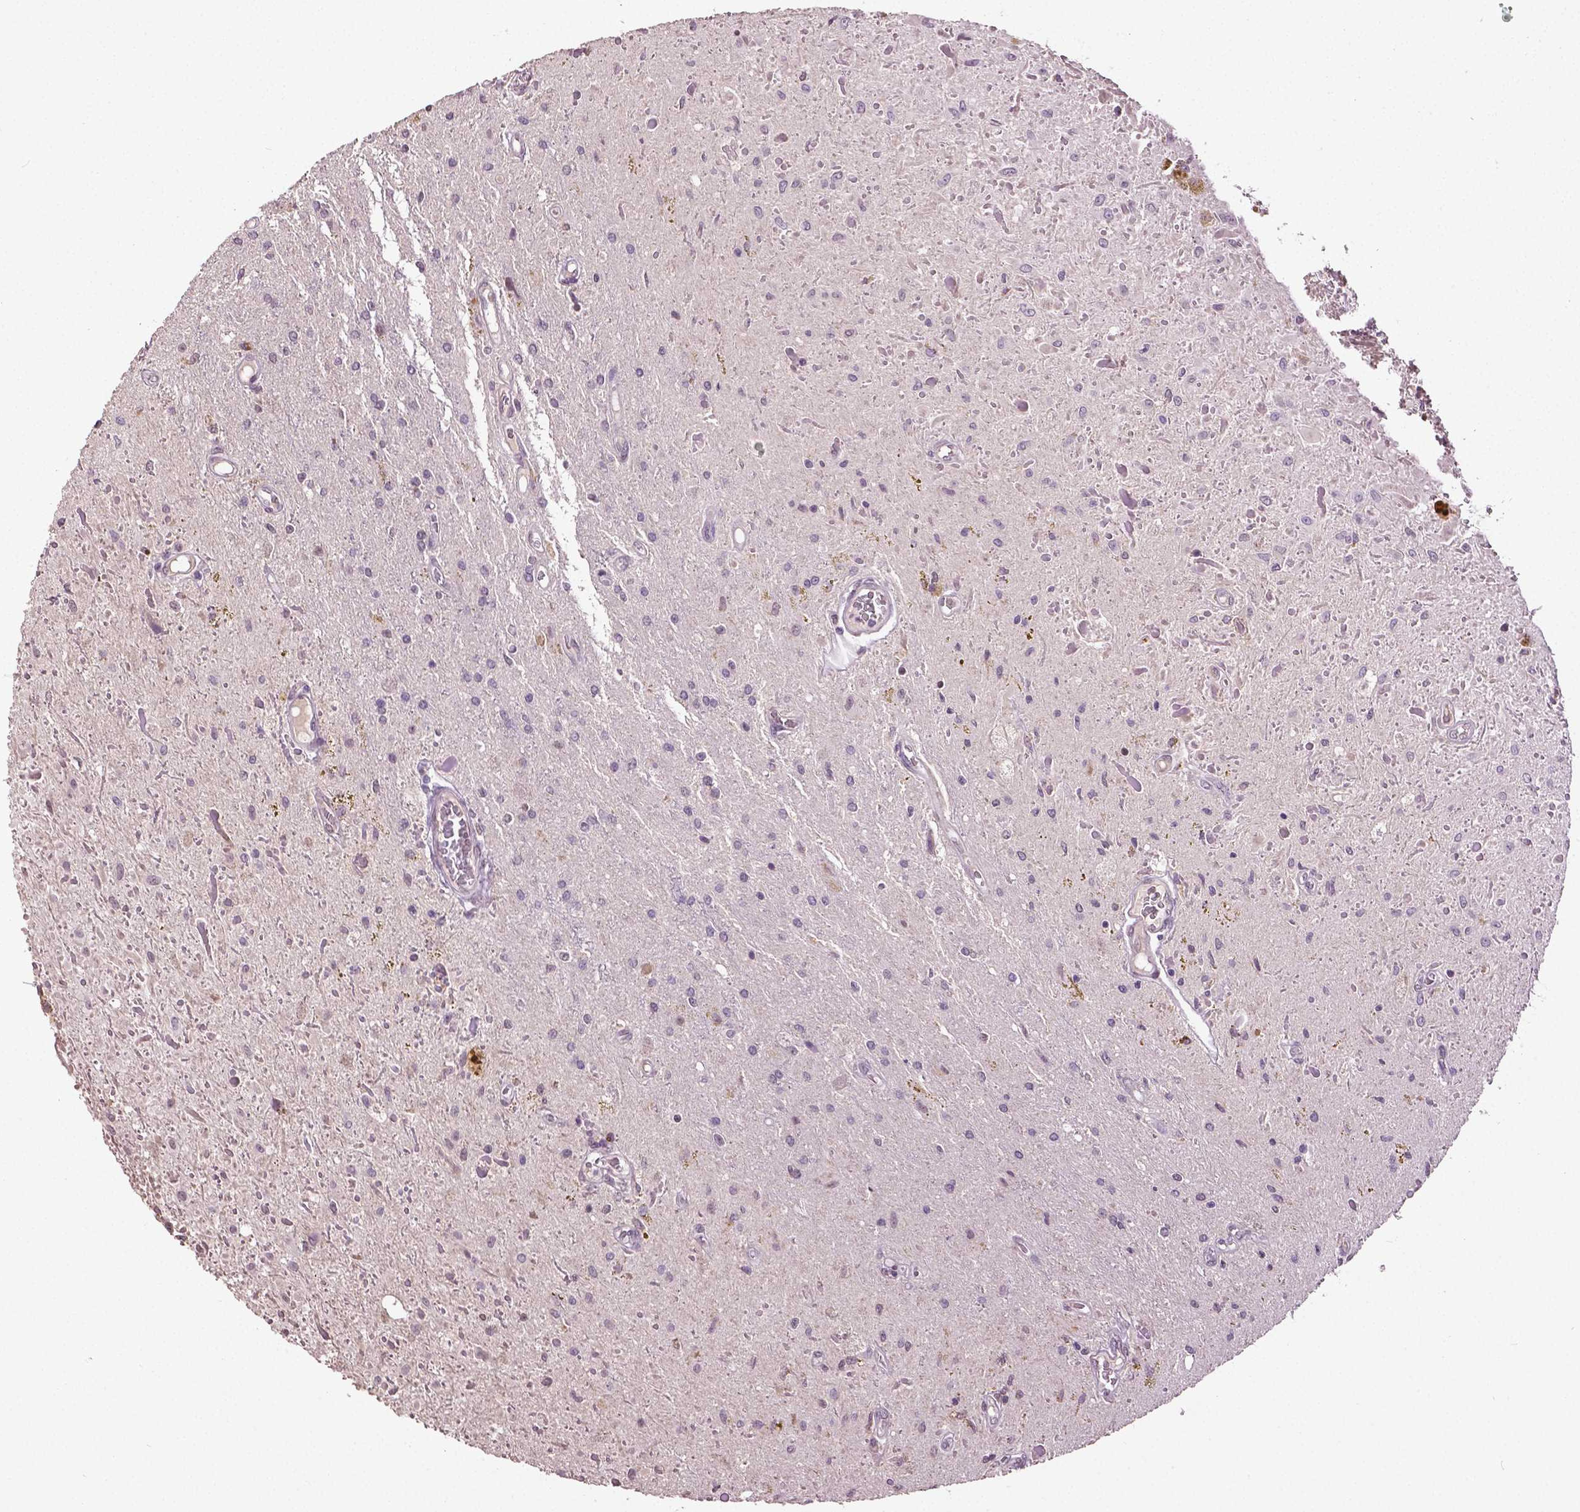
{"staining": {"intensity": "negative", "quantity": "none", "location": "none"}, "tissue": "glioma", "cell_type": "Tumor cells", "image_type": "cancer", "snomed": [{"axis": "morphology", "description": "Glioma, malignant, Low grade"}, {"axis": "topography", "description": "Cerebellum"}], "caption": "IHC histopathology image of neoplastic tissue: human malignant glioma (low-grade) stained with DAB (3,3'-diaminobenzidine) reveals no significant protein positivity in tumor cells.", "gene": "DLX5", "patient": {"sex": "female", "age": 14}}